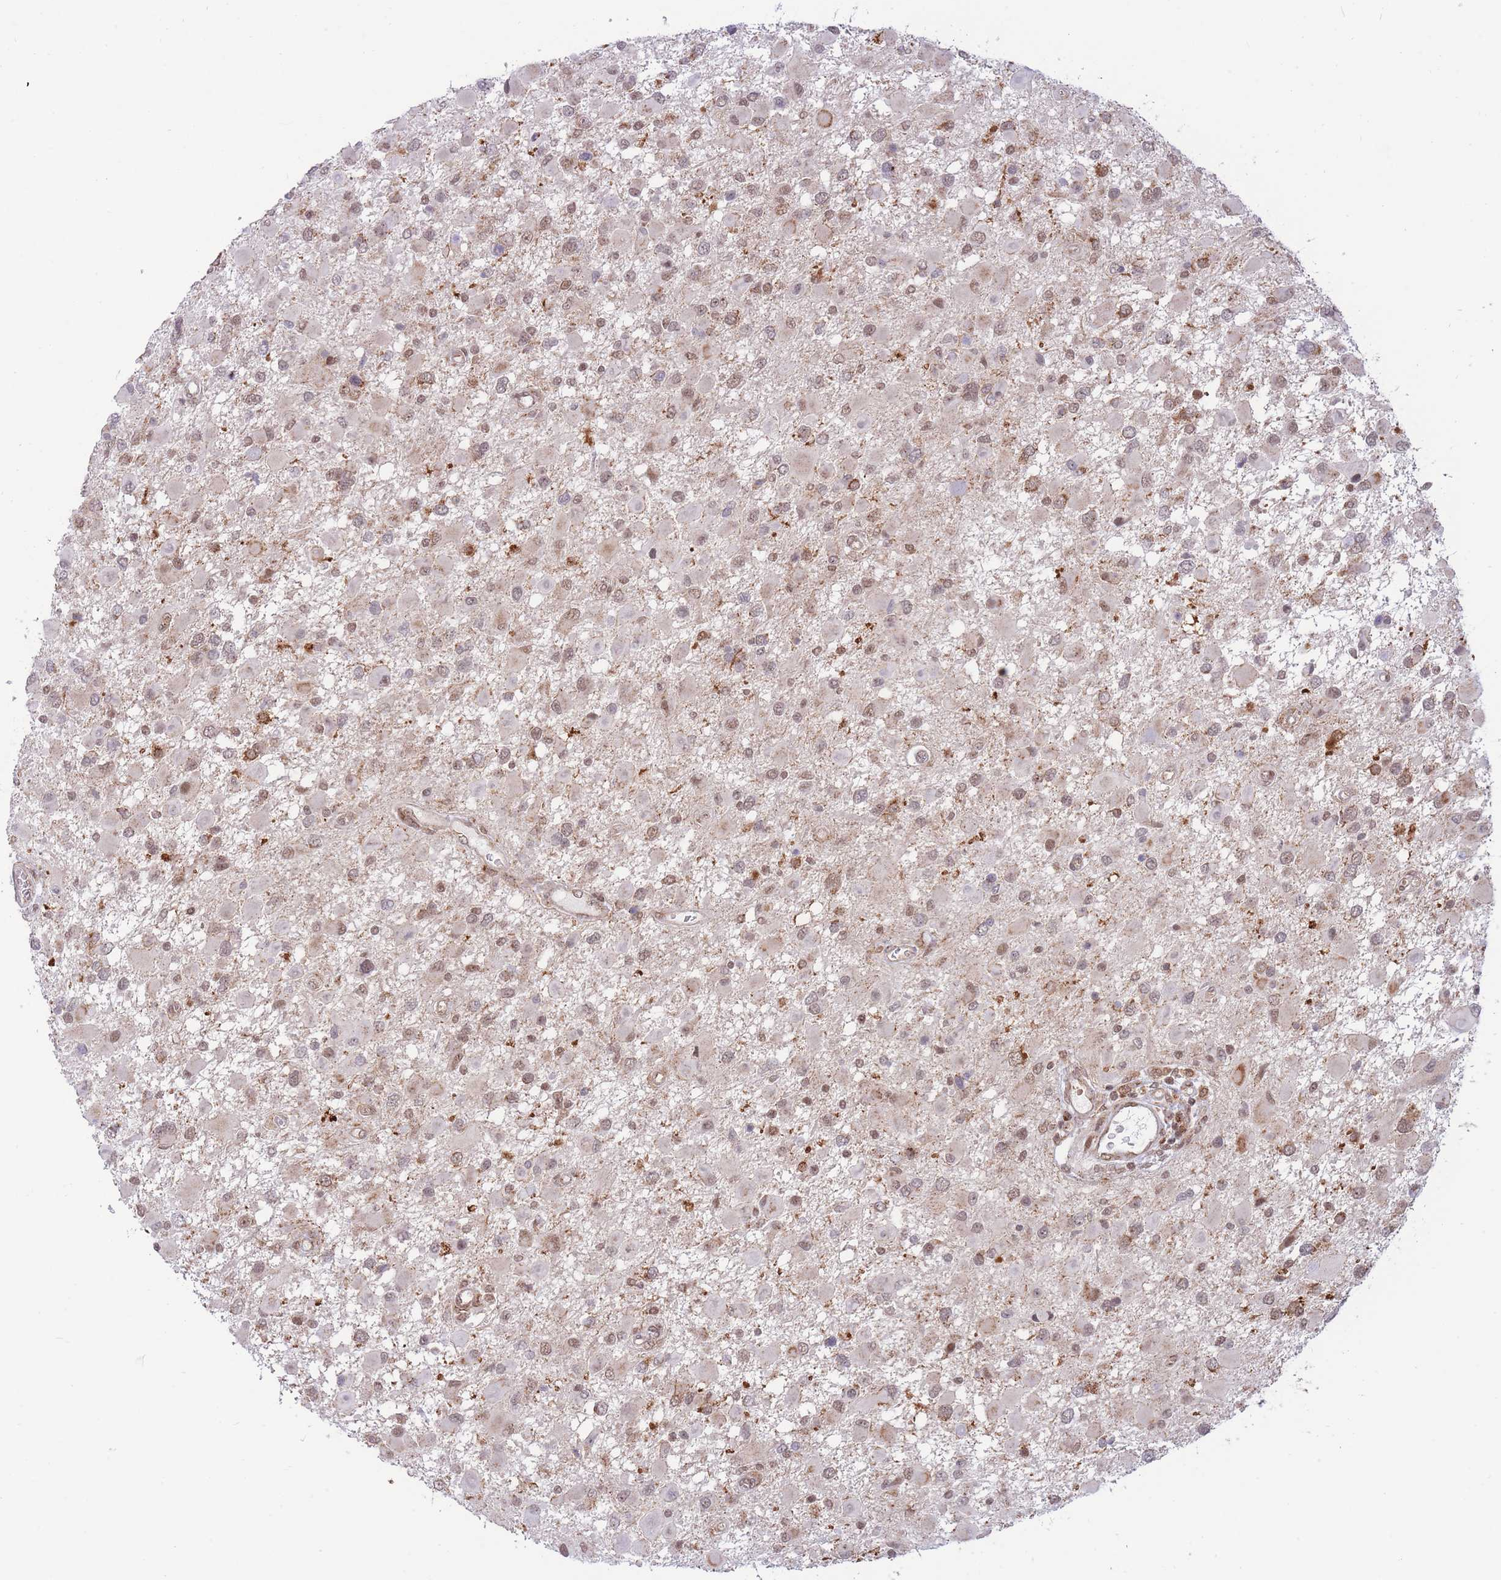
{"staining": {"intensity": "weak", "quantity": ">75%", "location": "nuclear"}, "tissue": "glioma", "cell_type": "Tumor cells", "image_type": "cancer", "snomed": [{"axis": "morphology", "description": "Glioma, malignant, High grade"}, {"axis": "topography", "description": "Brain"}], "caption": "A brown stain highlights weak nuclear staining of a protein in human malignant glioma (high-grade) tumor cells.", "gene": "BOD1L1", "patient": {"sex": "male", "age": 53}}